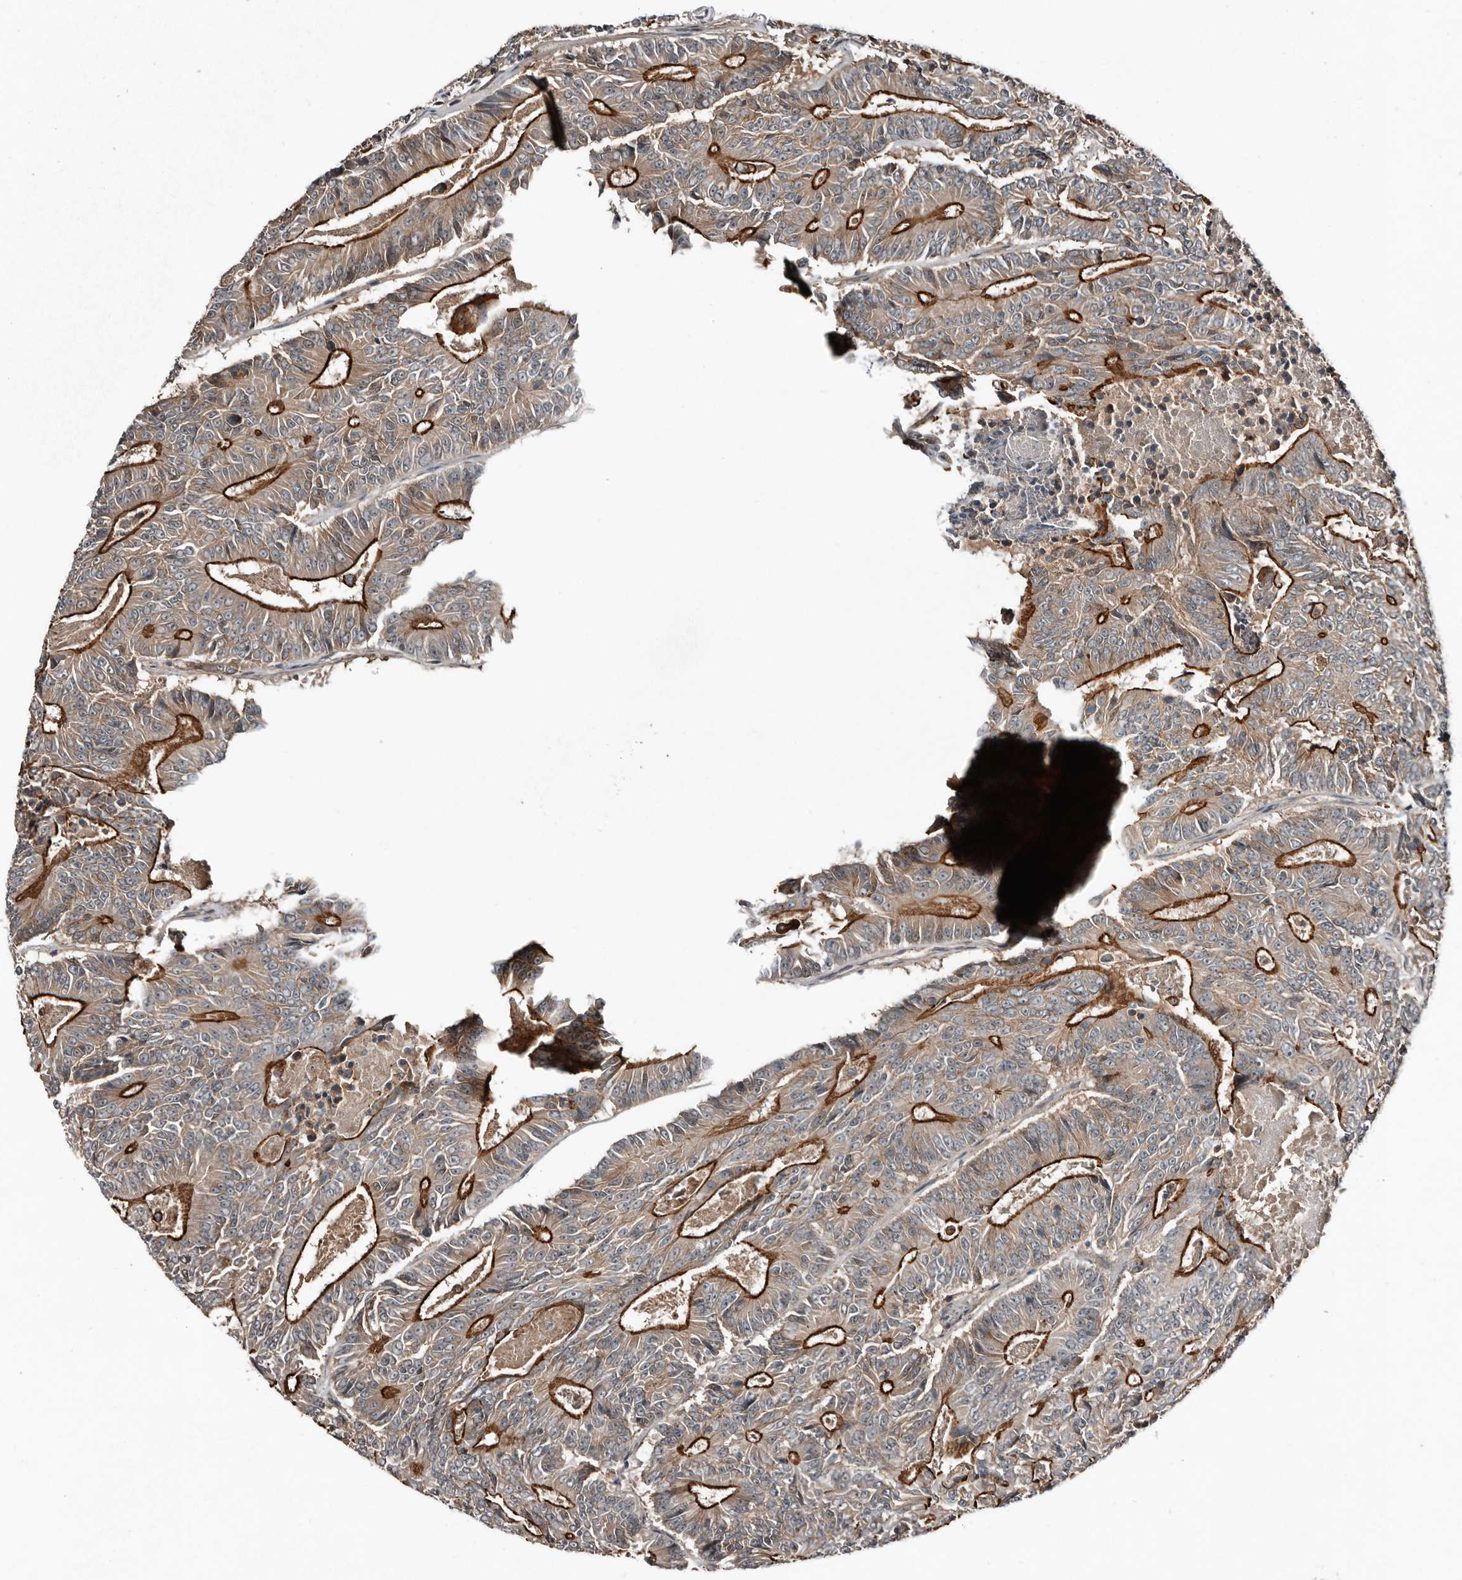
{"staining": {"intensity": "strong", "quantity": "25%-75%", "location": "cytoplasmic/membranous"}, "tissue": "colorectal cancer", "cell_type": "Tumor cells", "image_type": "cancer", "snomed": [{"axis": "morphology", "description": "Adenocarcinoma, NOS"}, {"axis": "topography", "description": "Colon"}], "caption": "Colorectal adenocarcinoma tissue exhibits strong cytoplasmic/membranous staining in approximately 25%-75% of tumor cells", "gene": "TEAD3", "patient": {"sex": "male", "age": 83}}